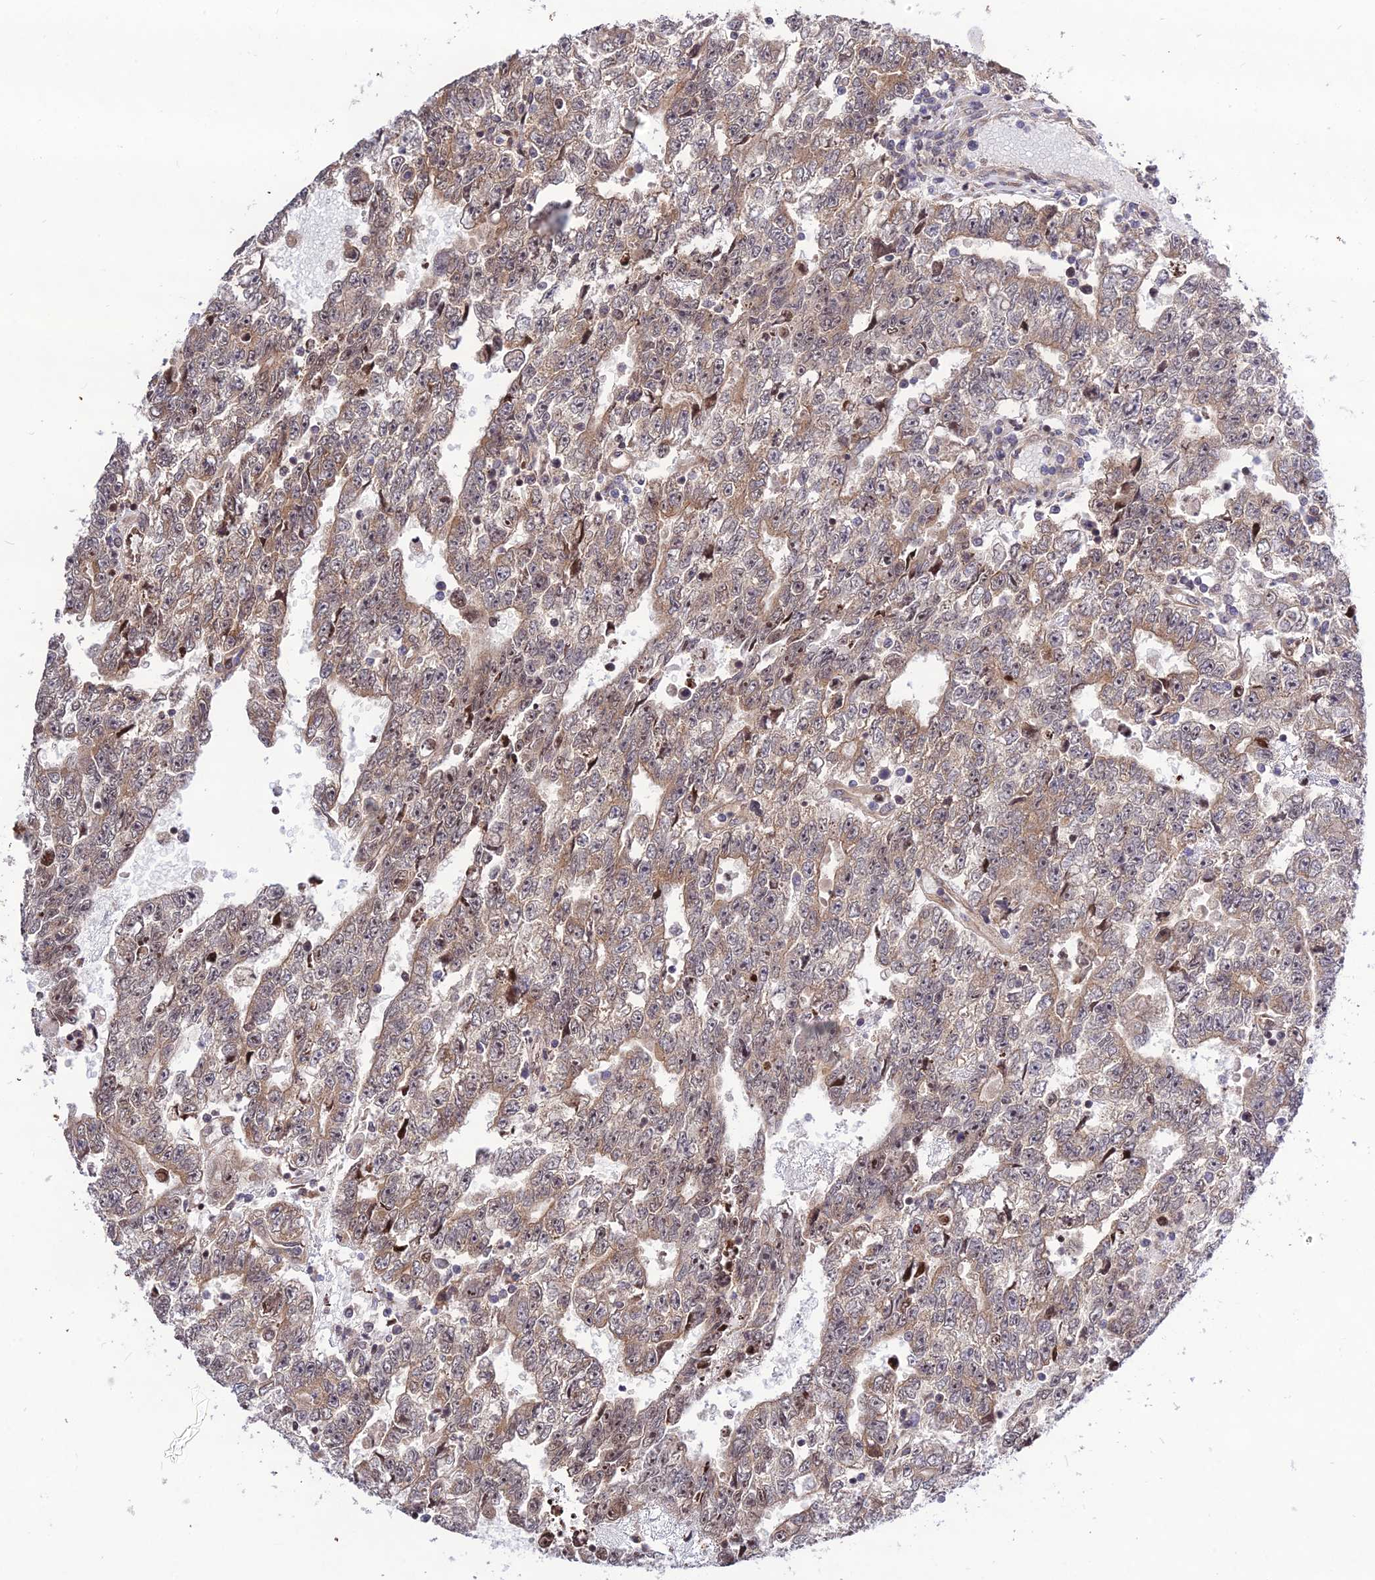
{"staining": {"intensity": "moderate", "quantity": ">75%", "location": "cytoplasmic/membranous"}, "tissue": "testis cancer", "cell_type": "Tumor cells", "image_type": "cancer", "snomed": [{"axis": "morphology", "description": "Carcinoma, Embryonal, NOS"}, {"axis": "topography", "description": "Testis"}], "caption": "Moderate cytoplasmic/membranous expression is present in about >75% of tumor cells in embryonal carcinoma (testis).", "gene": "SMG6", "patient": {"sex": "male", "age": 25}}